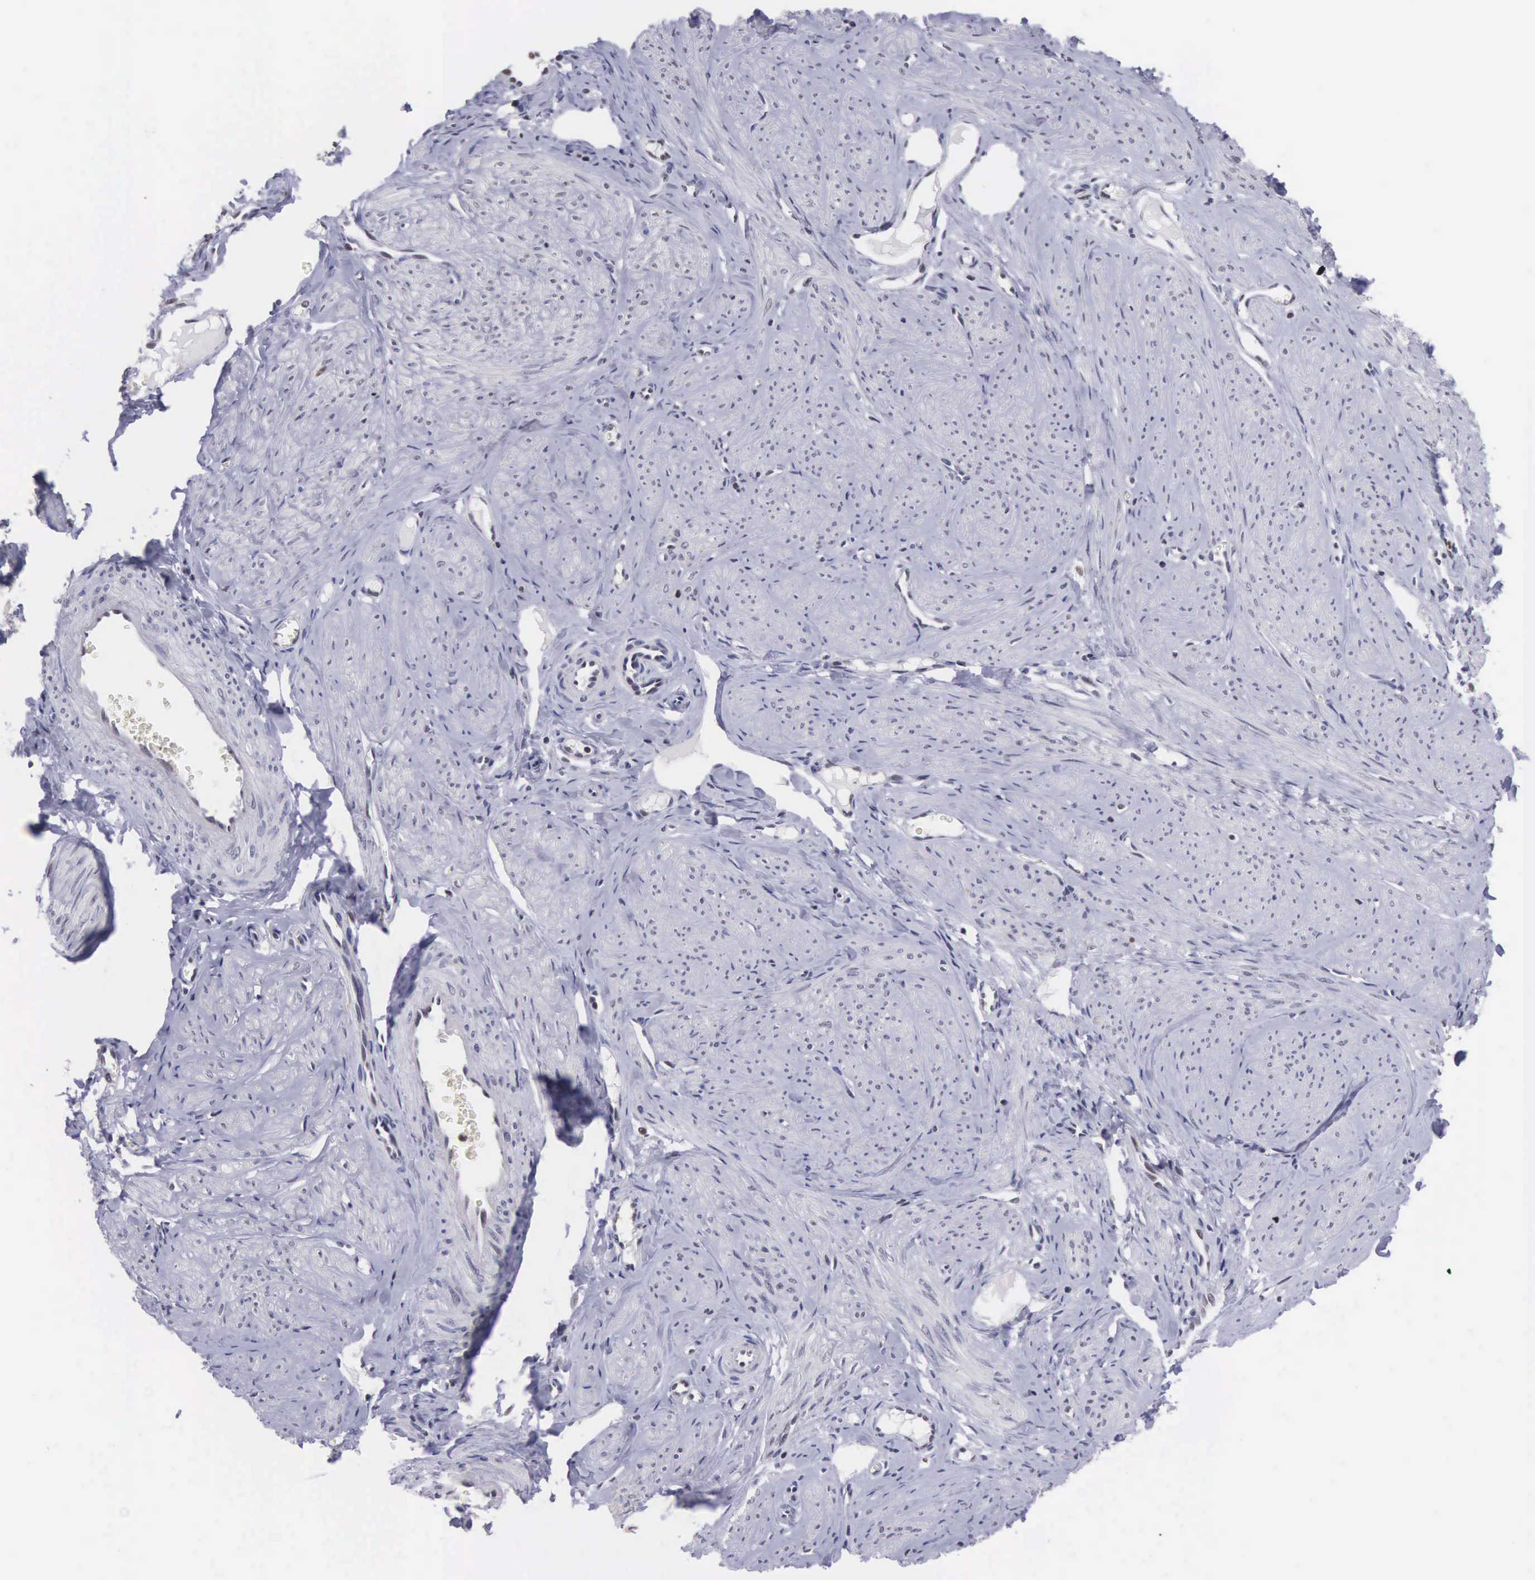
{"staining": {"intensity": "moderate", "quantity": "<25%", "location": "nuclear"}, "tissue": "smooth muscle", "cell_type": "Smooth muscle cells", "image_type": "normal", "snomed": [{"axis": "morphology", "description": "Normal tissue, NOS"}, {"axis": "topography", "description": "Uterus"}], "caption": "Immunohistochemistry (DAB) staining of normal human smooth muscle displays moderate nuclear protein expression in approximately <25% of smooth muscle cells. (Stains: DAB (3,3'-diaminobenzidine) in brown, nuclei in blue, Microscopy: brightfield microscopy at high magnification).", "gene": "VRK1", "patient": {"sex": "female", "age": 45}}